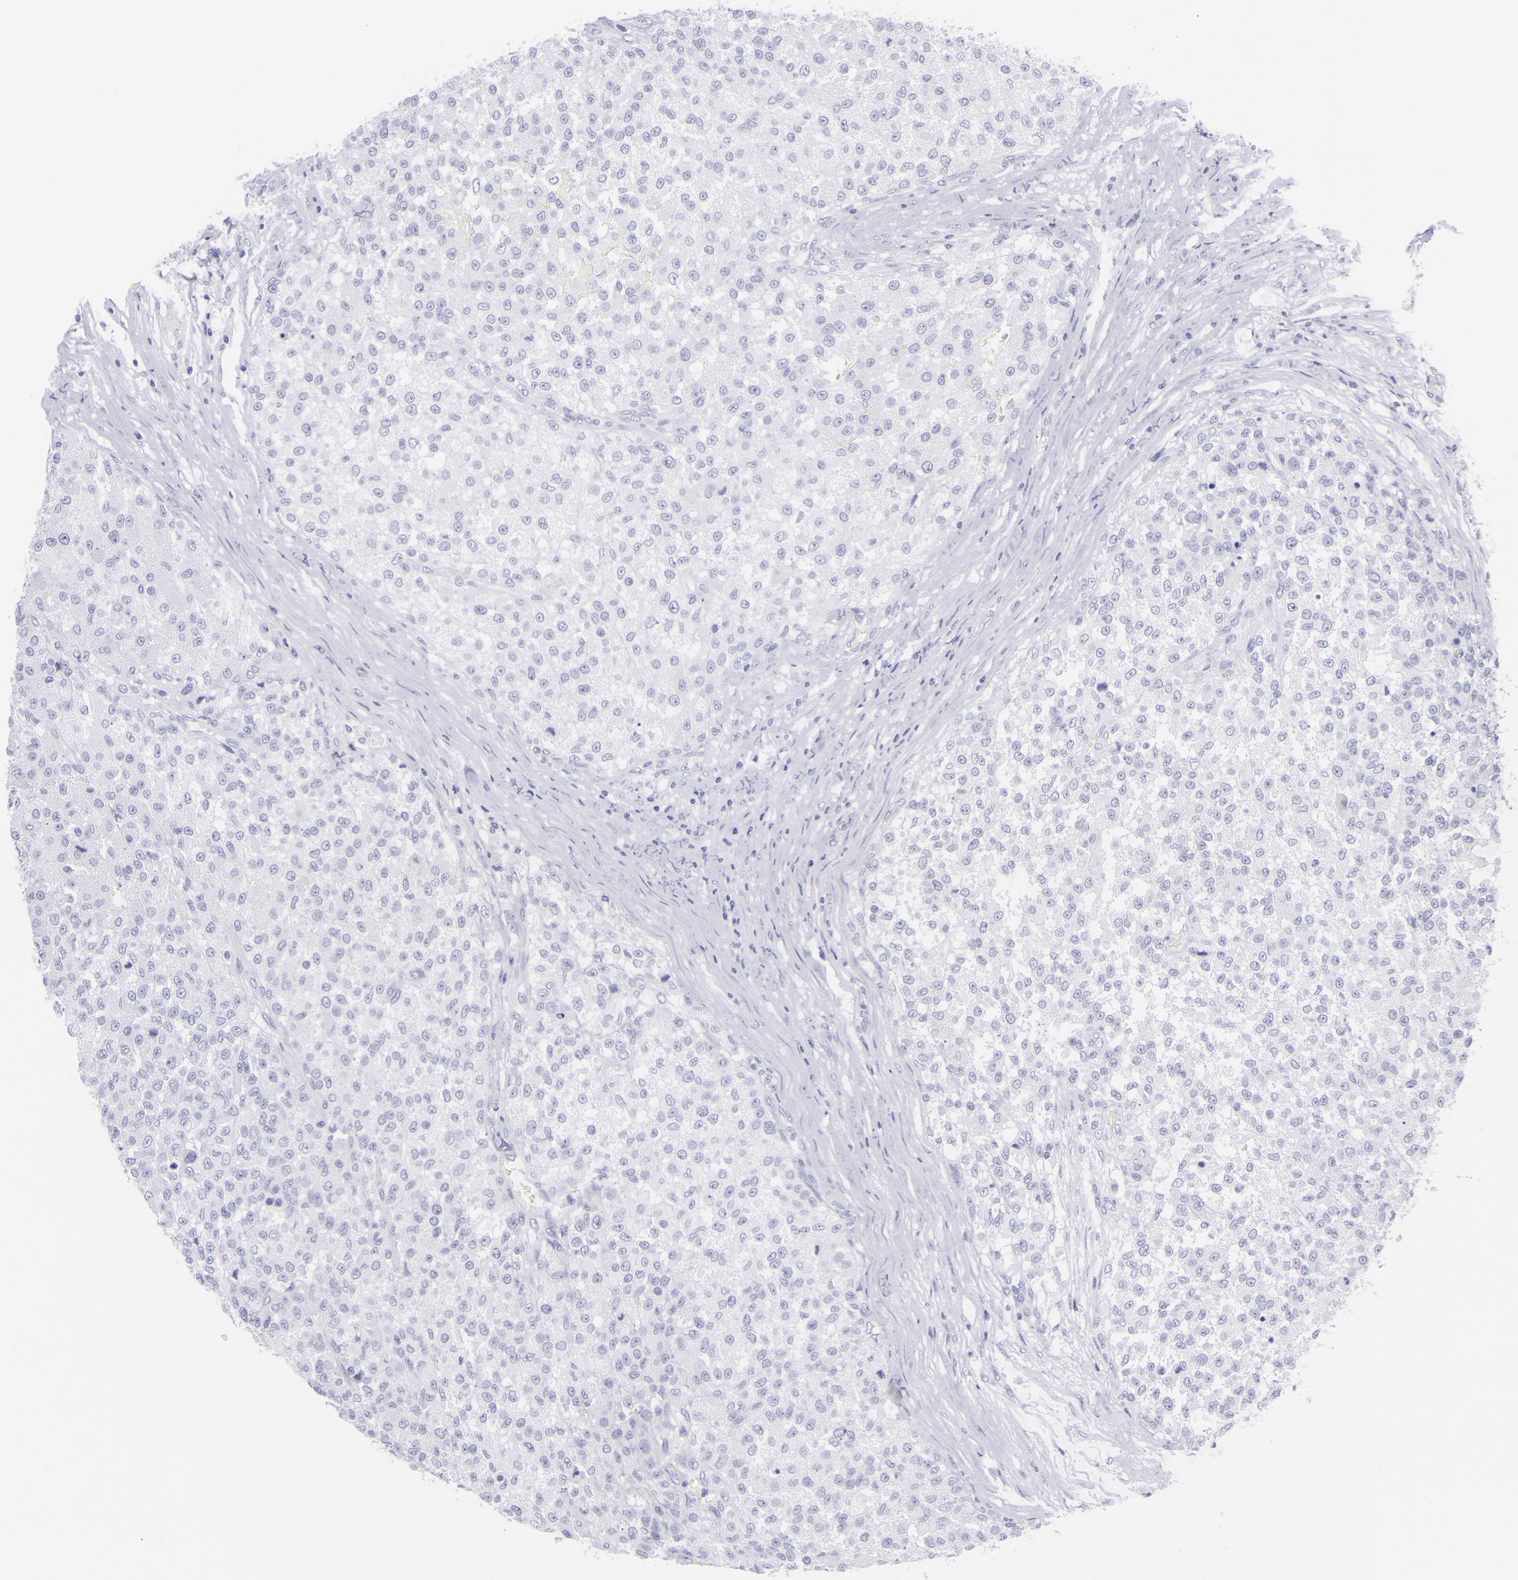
{"staining": {"intensity": "negative", "quantity": "none", "location": "none"}, "tissue": "testis cancer", "cell_type": "Tumor cells", "image_type": "cancer", "snomed": [{"axis": "morphology", "description": "Seminoma, NOS"}, {"axis": "topography", "description": "Testis"}], "caption": "Immunohistochemistry (IHC) of testis cancer (seminoma) shows no expression in tumor cells. (DAB IHC with hematoxylin counter stain).", "gene": "CNP", "patient": {"sex": "male", "age": 59}}